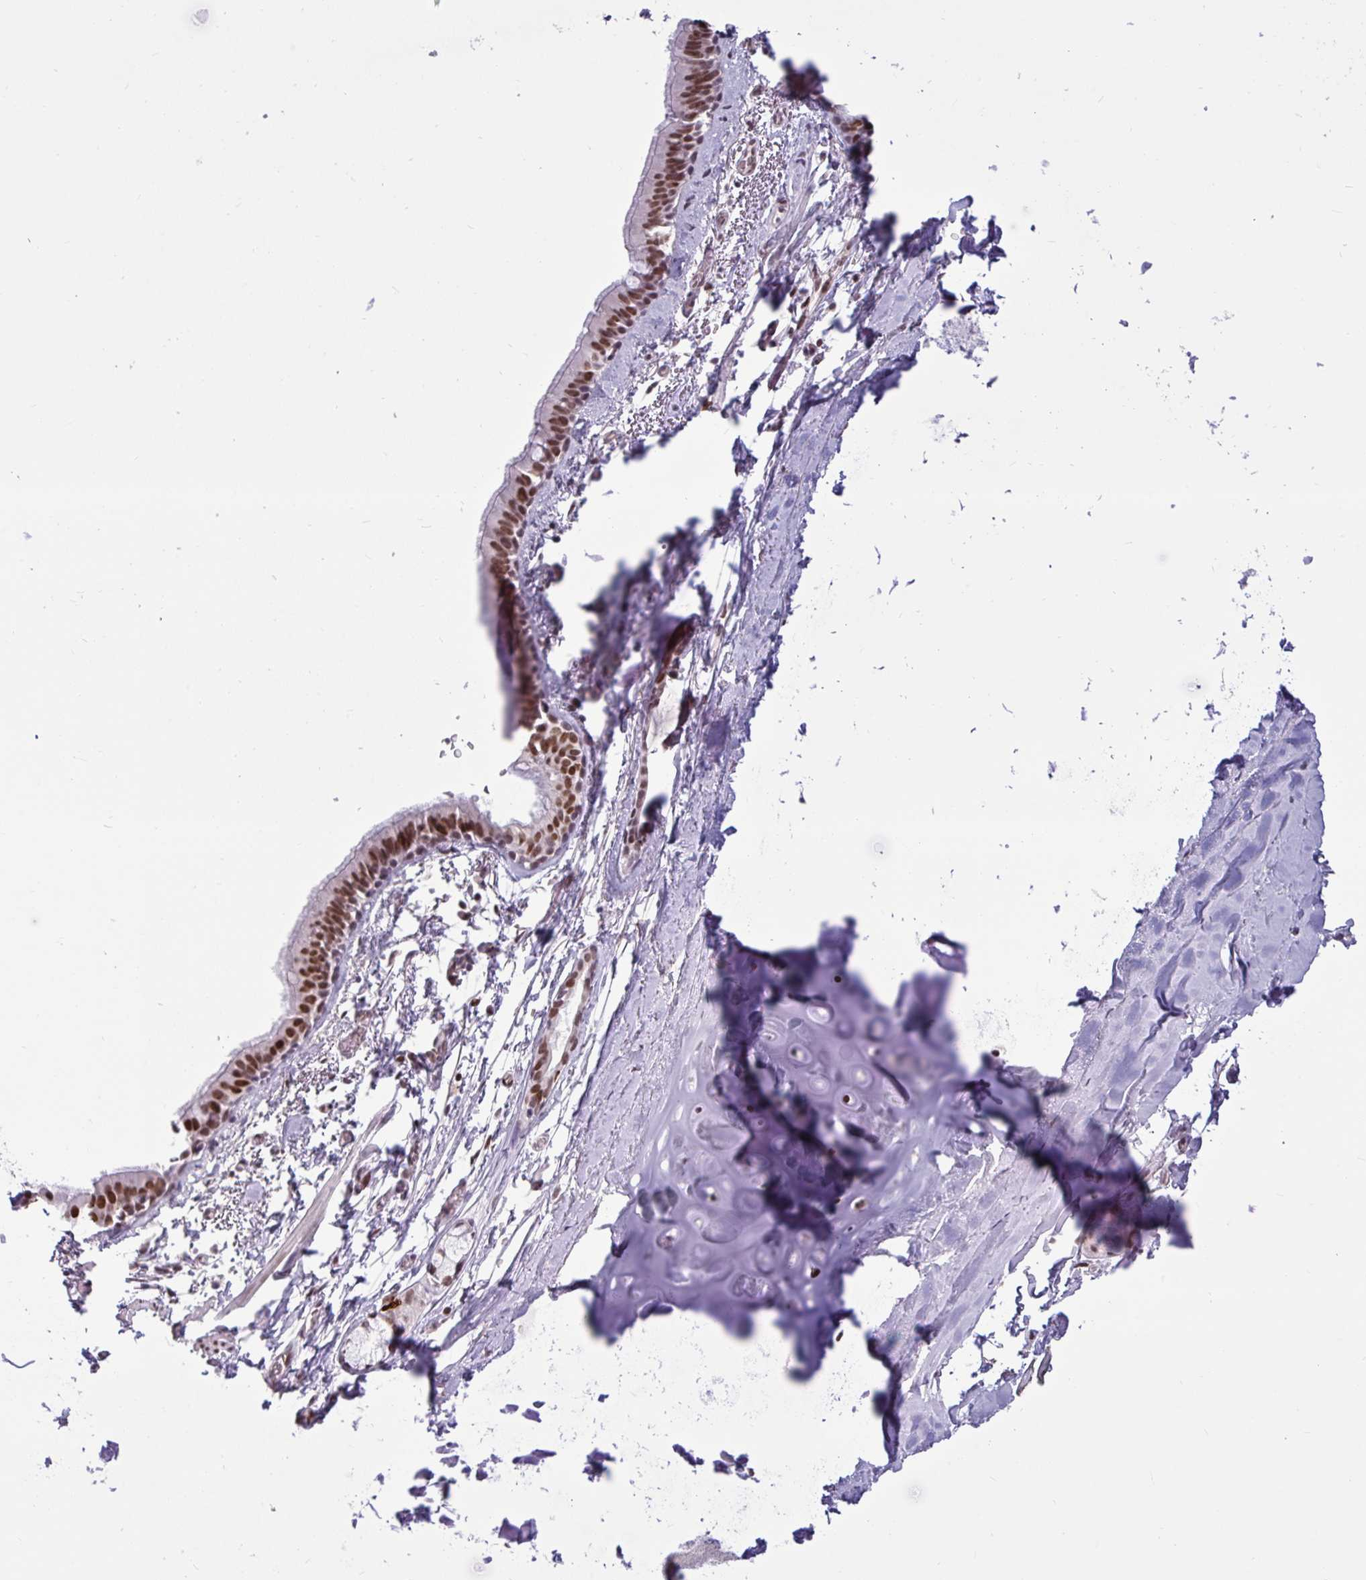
{"staining": {"intensity": "negative", "quantity": "none", "location": "none"}, "tissue": "adipose tissue", "cell_type": "Adipocytes", "image_type": "normal", "snomed": [{"axis": "morphology", "description": "Normal tissue, NOS"}, {"axis": "topography", "description": "Cartilage tissue"}, {"axis": "topography", "description": "Bronchus"}, {"axis": "topography", "description": "Peripheral nerve tissue"}], "caption": "Immunohistochemical staining of normal human adipose tissue displays no significant staining in adipocytes. (Brightfield microscopy of DAB immunohistochemistry (IHC) at high magnification).", "gene": "CBFA2T2", "patient": {"sex": "male", "age": 67}}